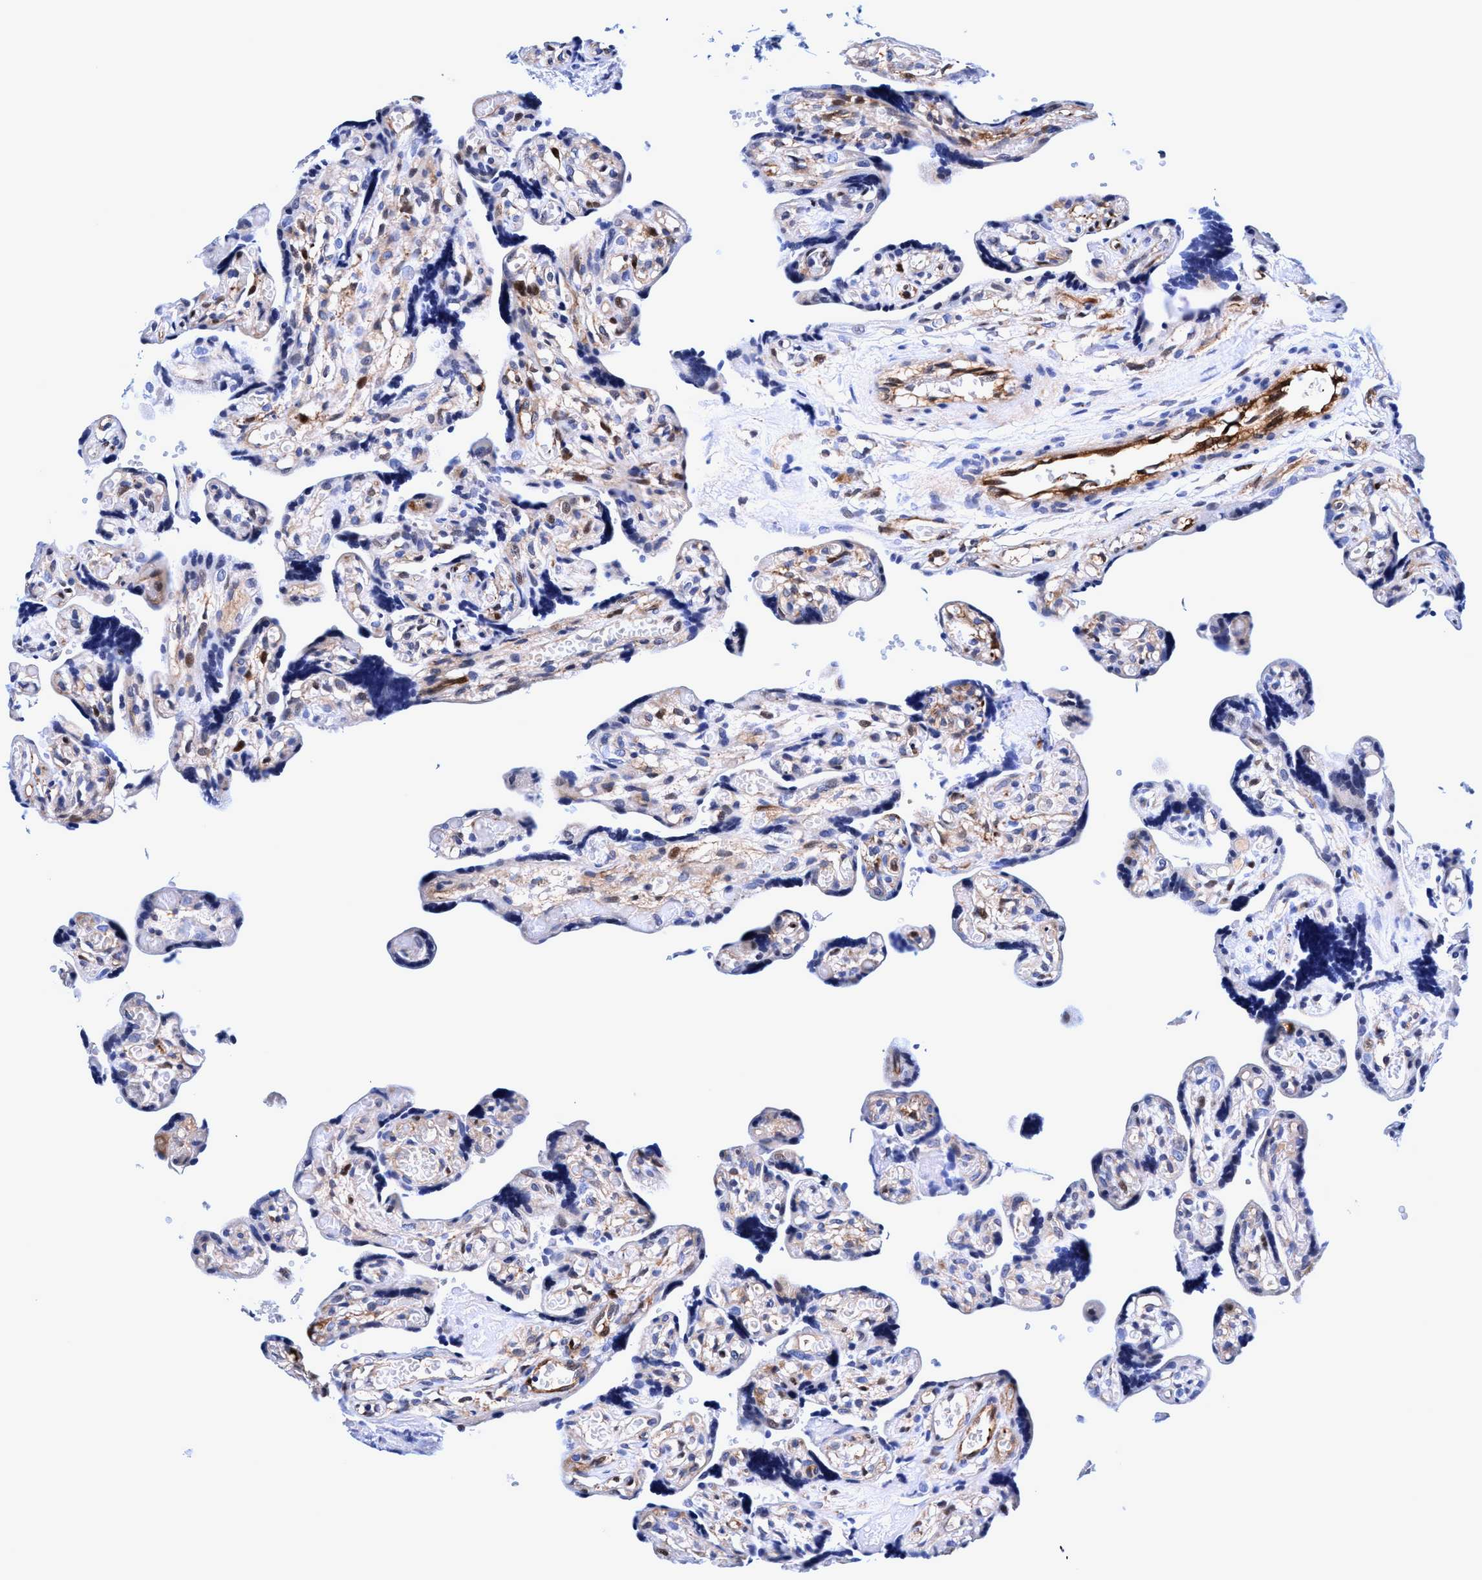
{"staining": {"intensity": "moderate", "quantity": "<25%", "location": "cytoplasmic/membranous"}, "tissue": "placenta", "cell_type": "Trophoblastic cells", "image_type": "normal", "snomed": [{"axis": "morphology", "description": "Normal tissue, NOS"}, {"axis": "topography", "description": "Placenta"}], "caption": "Protein positivity by immunohistochemistry (IHC) reveals moderate cytoplasmic/membranous positivity in about <25% of trophoblastic cells in benign placenta.", "gene": "UBALD2", "patient": {"sex": "female", "age": 30}}